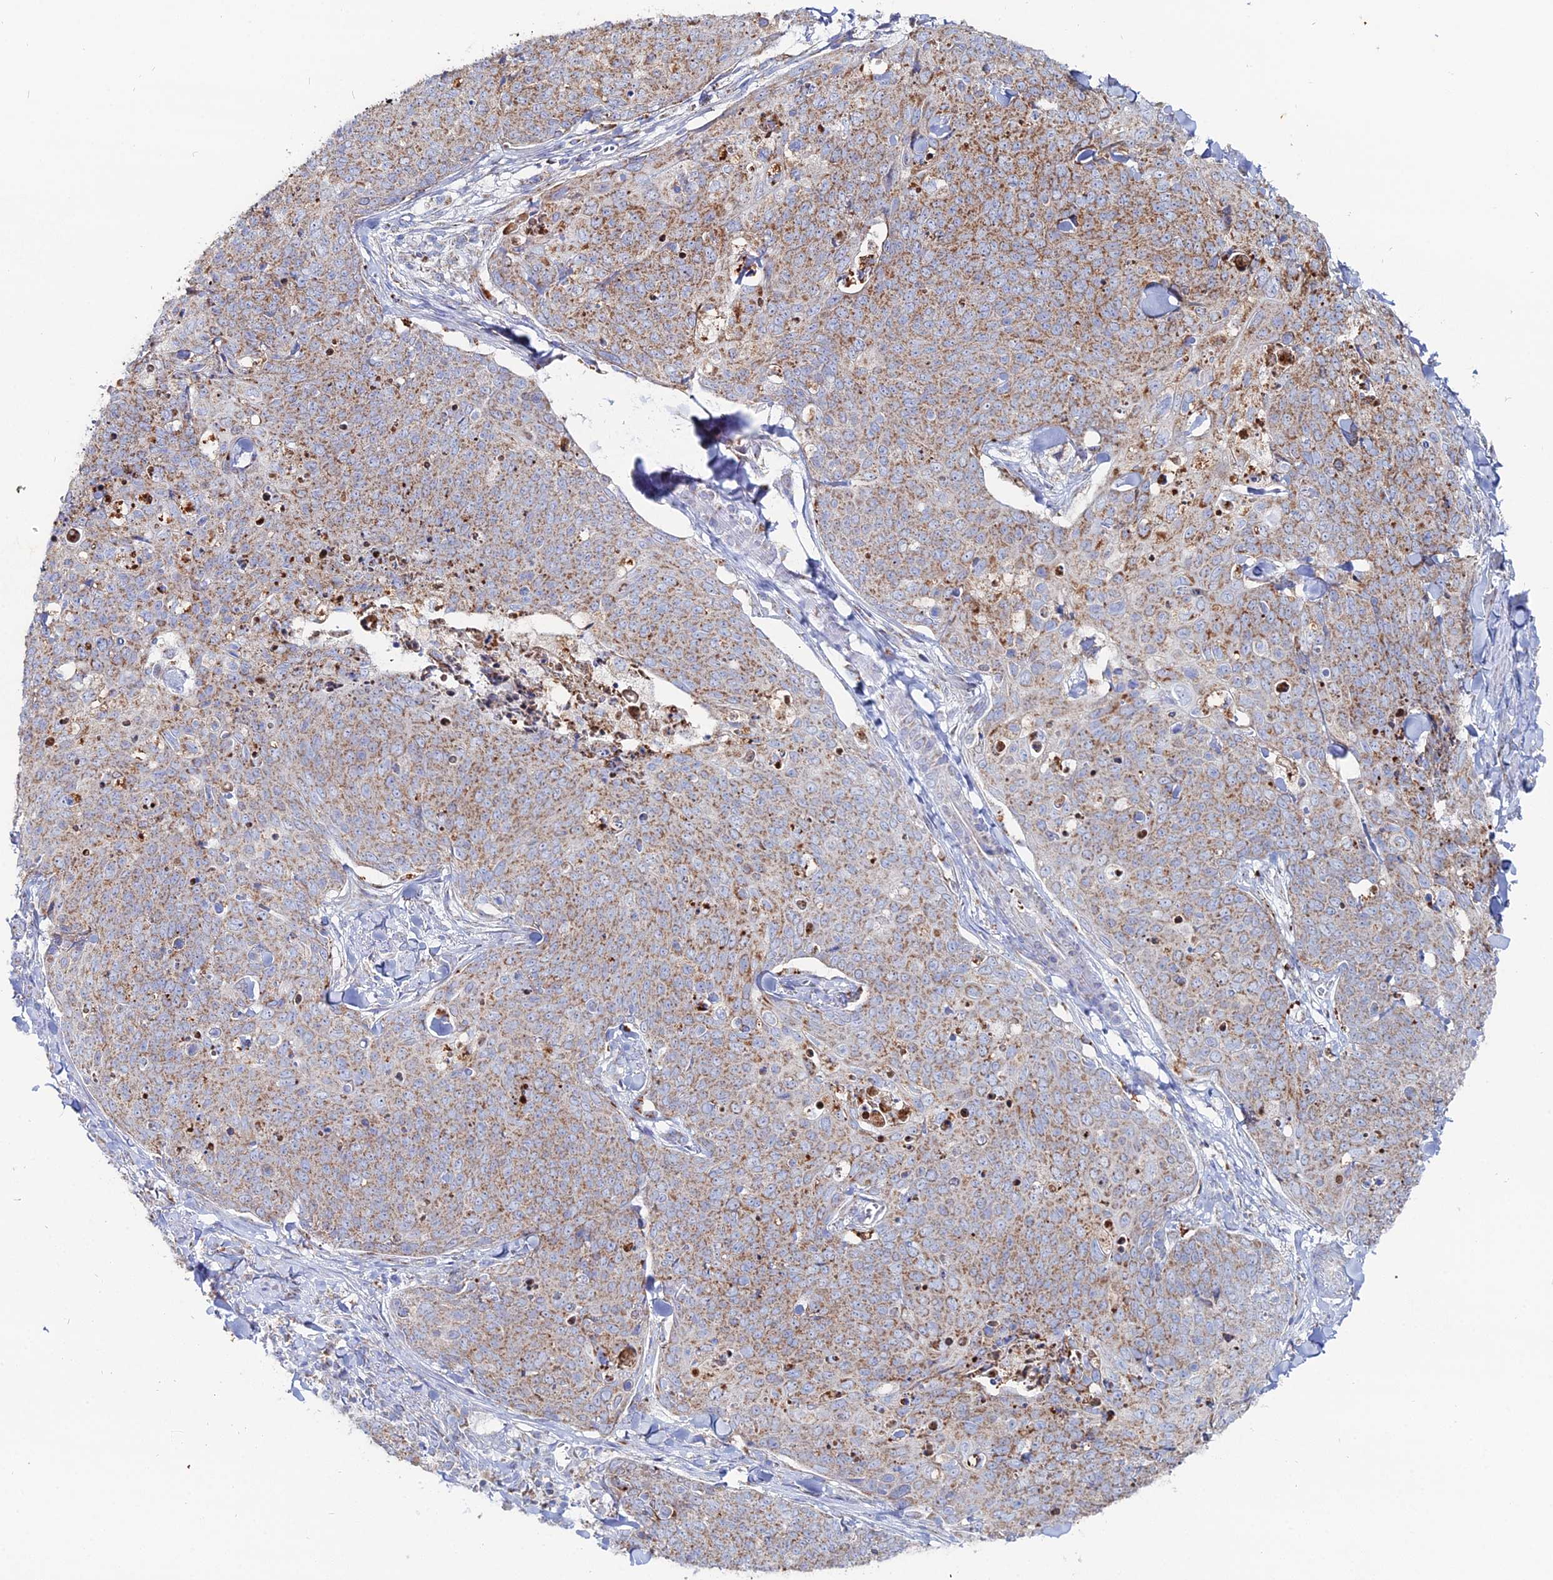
{"staining": {"intensity": "moderate", "quantity": ">75%", "location": "cytoplasmic/membranous"}, "tissue": "skin cancer", "cell_type": "Tumor cells", "image_type": "cancer", "snomed": [{"axis": "morphology", "description": "Squamous cell carcinoma, NOS"}, {"axis": "topography", "description": "Skin"}, {"axis": "topography", "description": "Vulva"}], "caption": "Immunohistochemical staining of human squamous cell carcinoma (skin) shows medium levels of moderate cytoplasmic/membranous expression in approximately >75% of tumor cells. The protein is shown in brown color, while the nuclei are stained blue.", "gene": "MPC1", "patient": {"sex": "female", "age": 85}}